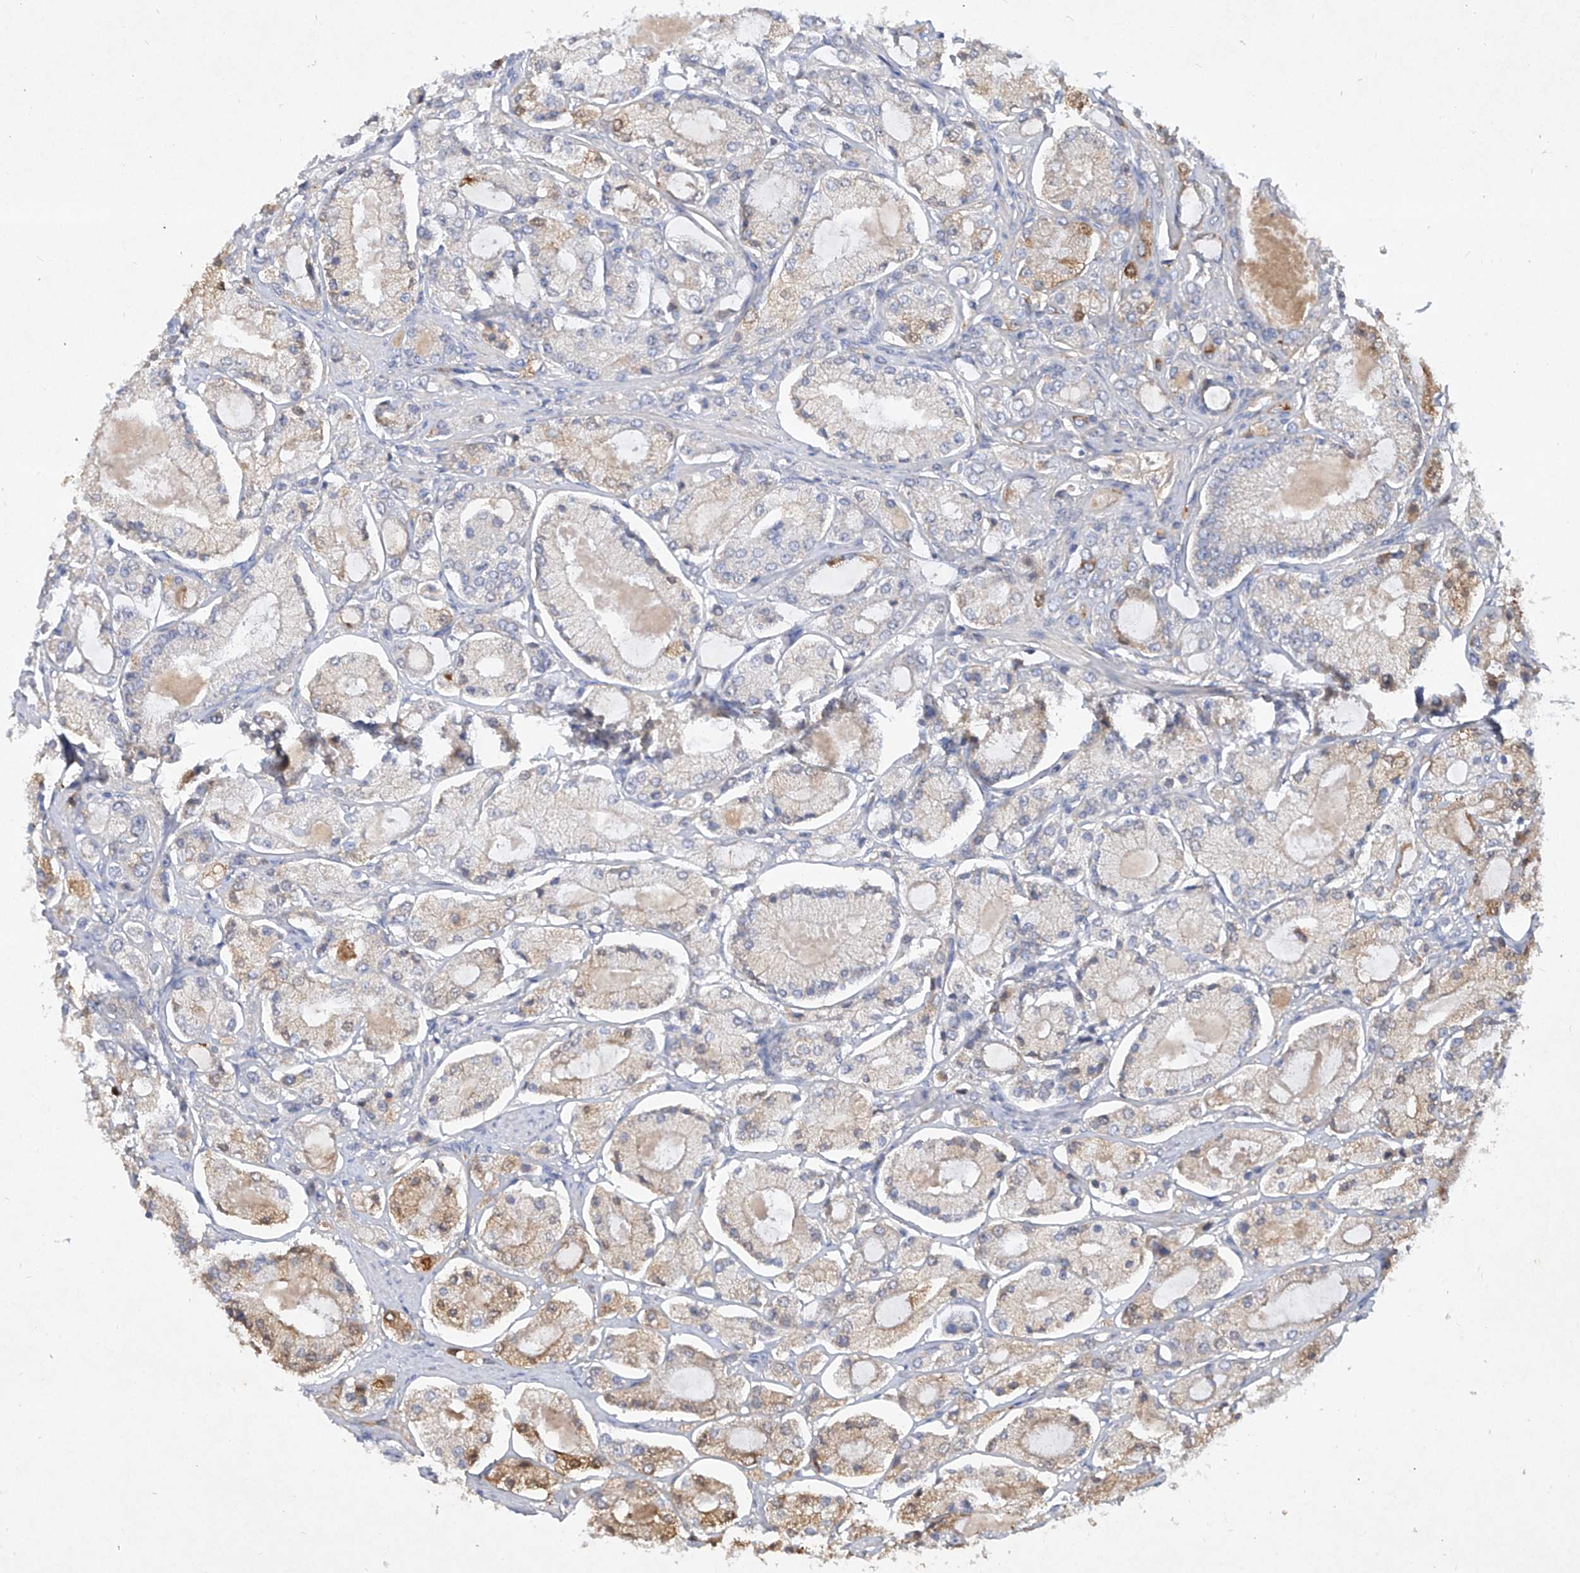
{"staining": {"intensity": "moderate", "quantity": "<25%", "location": "cytoplasmic/membranous"}, "tissue": "prostate cancer", "cell_type": "Tumor cells", "image_type": "cancer", "snomed": [{"axis": "morphology", "description": "Adenocarcinoma, High grade"}, {"axis": "topography", "description": "Prostate"}], "caption": "Protein expression analysis of prostate adenocarcinoma (high-grade) displays moderate cytoplasmic/membranous expression in about <25% of tumor cells.", "gene": "HAS3", "patient": {"sex": "male", "age": 65}}